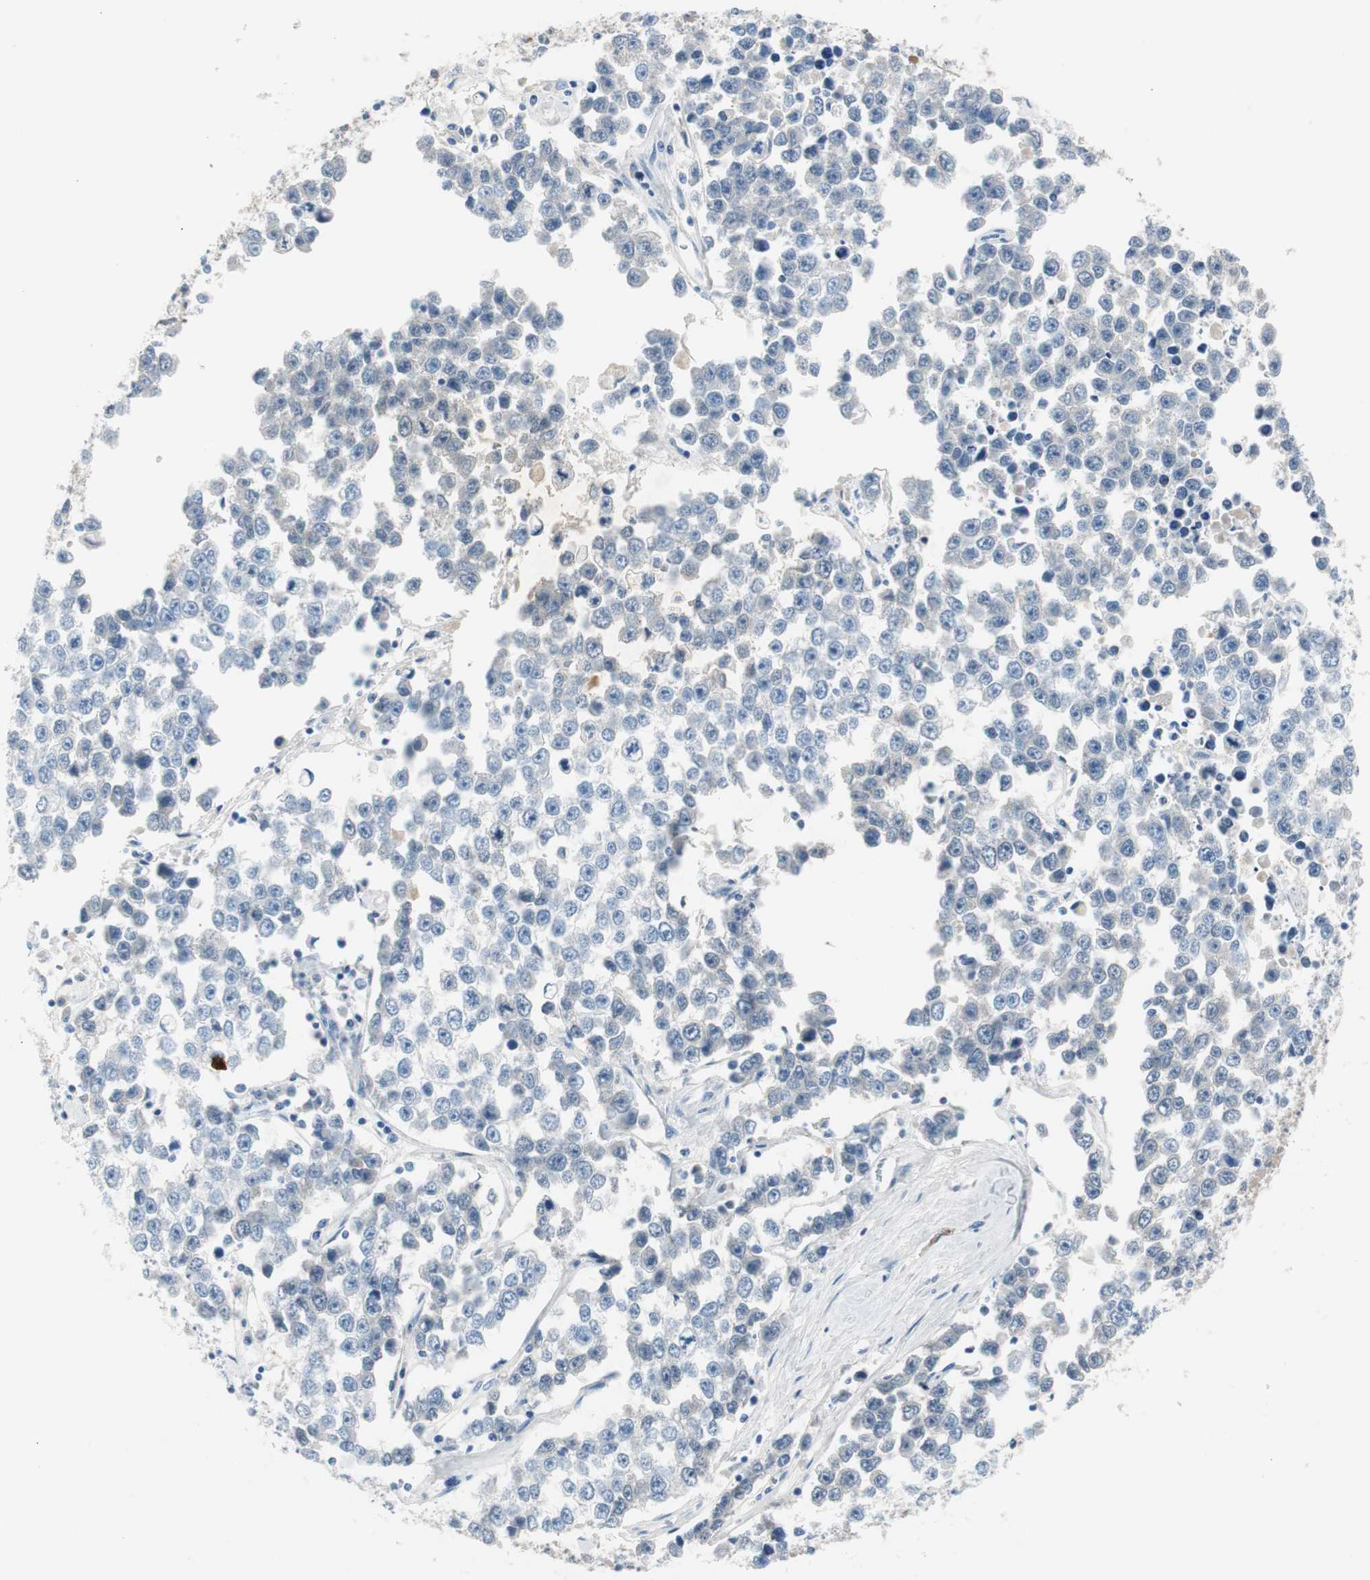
{"staining": {"intensity": "weak", "quantity": "<25%", "location": "cytoplasmic/membranous"}, "tissue": "testis cancer", "cell_type": "Tumor cells", "image_type": "cancer", "snomed": [{"axis": "morphology", "description": "Seminoma, NOS"}, {"axis": "morphology", "description": "Carcinoma, Embryonal, NOS"}, {"axis": "topography", "description": "Testis"}], "caption": "IHC histopathology image of neoplastic tissue: seminoma (testis) stained with DAB (3,3'-diaminobenzidine) shows no significant protein positivity in tumor cells. (DAB immunohistochemistry, high magnification).", "gene": "SERPINF1", "patient": {"sex": "male", "age": 52}}